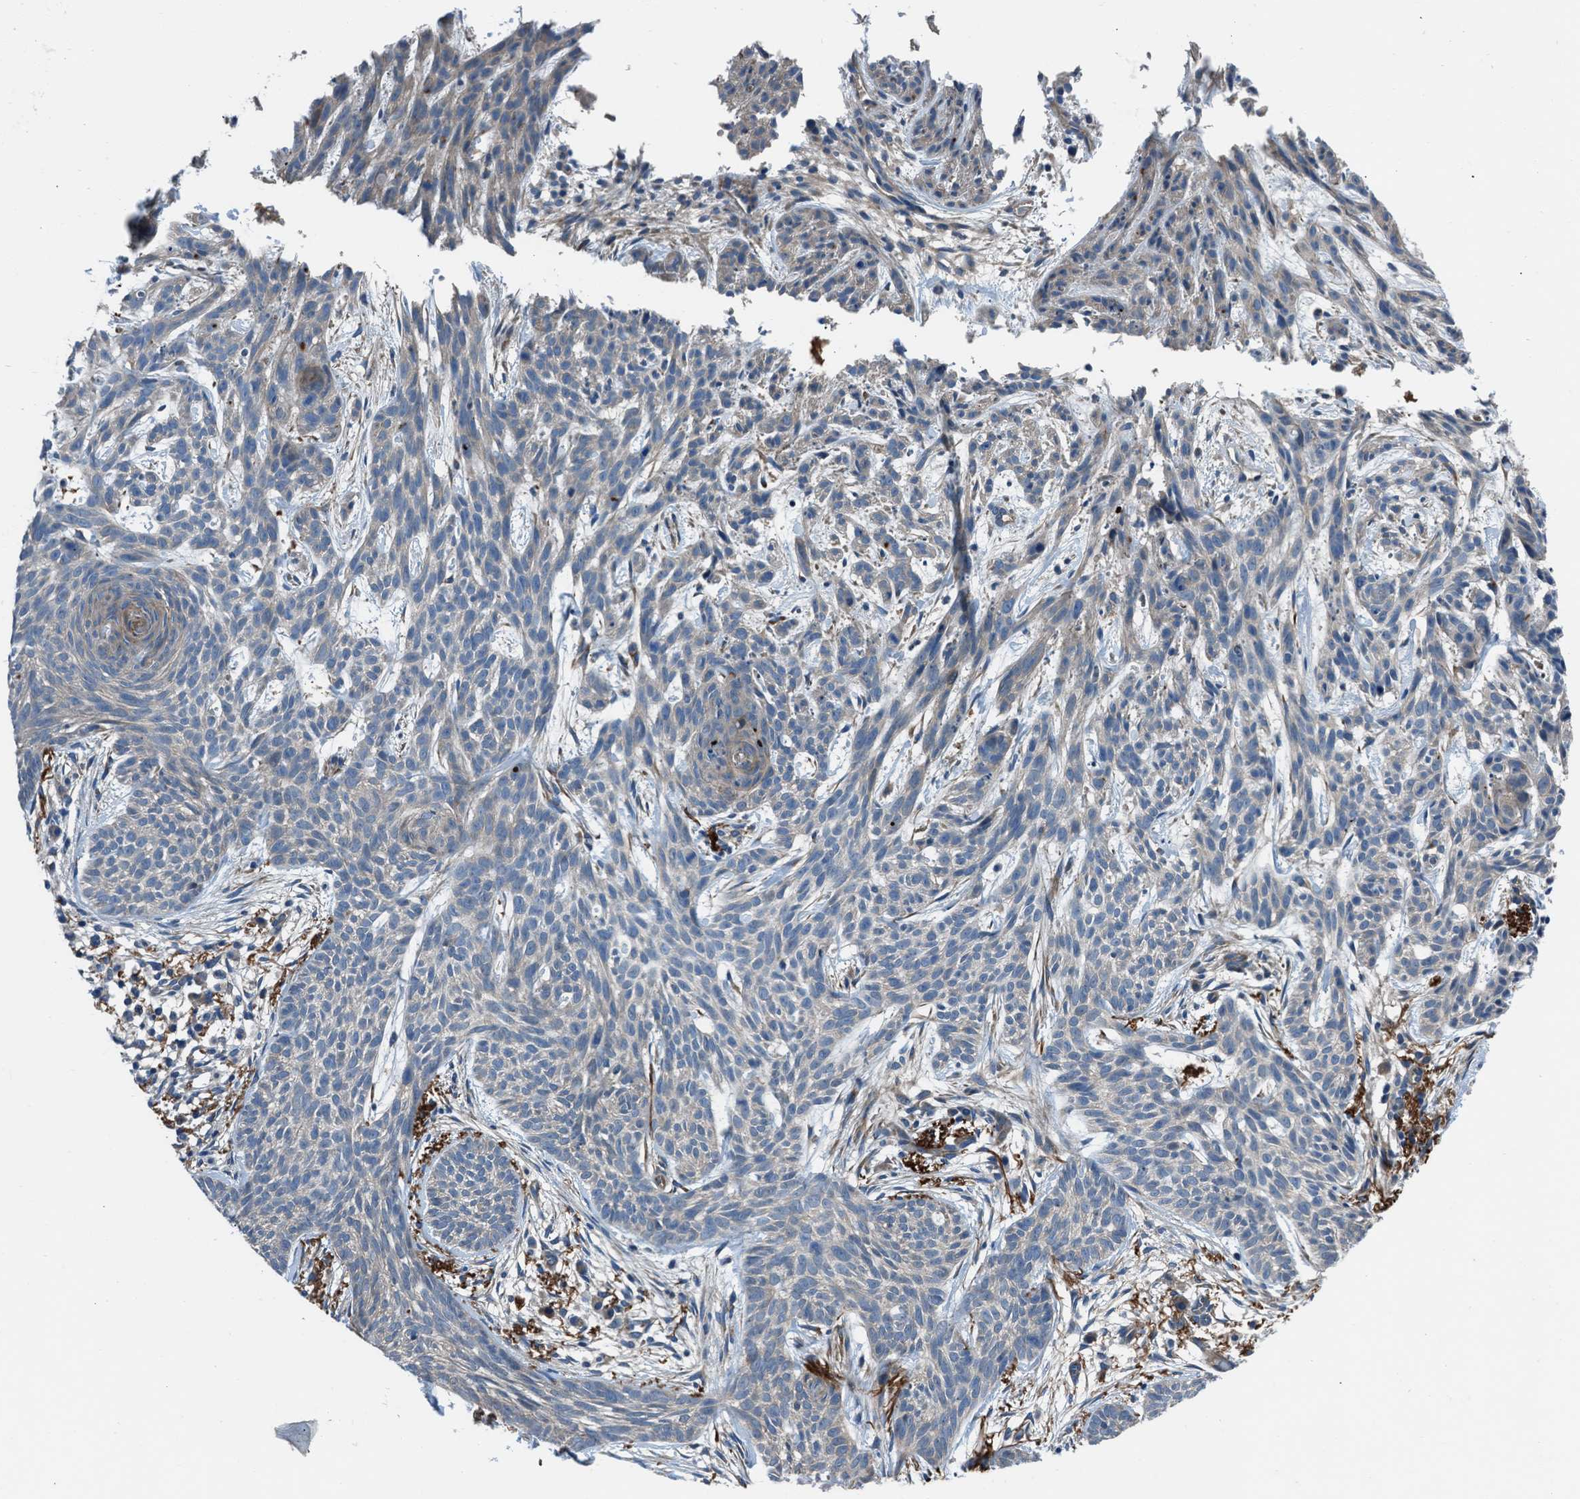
{"staining": {"intensity": "weak", "quantity": "<25%", "location": "cytoplasmic/membranous"}, "tissue": "skin cancer", "cell_type": "Tumor cells", "image_type": "cancer", "snomed": [{"axis": "morphology", "description": "Basal cell carcinoma"}, {"axis": "topography", "description": "Skin"}], "caption": "Skin cancer was stained to show a protein in brown. There is no significant positivity in tumor cells. Nuclei are stained in blue.", "gene": "SLC38A6", "patient": {"sex": "female", "age": 59}}